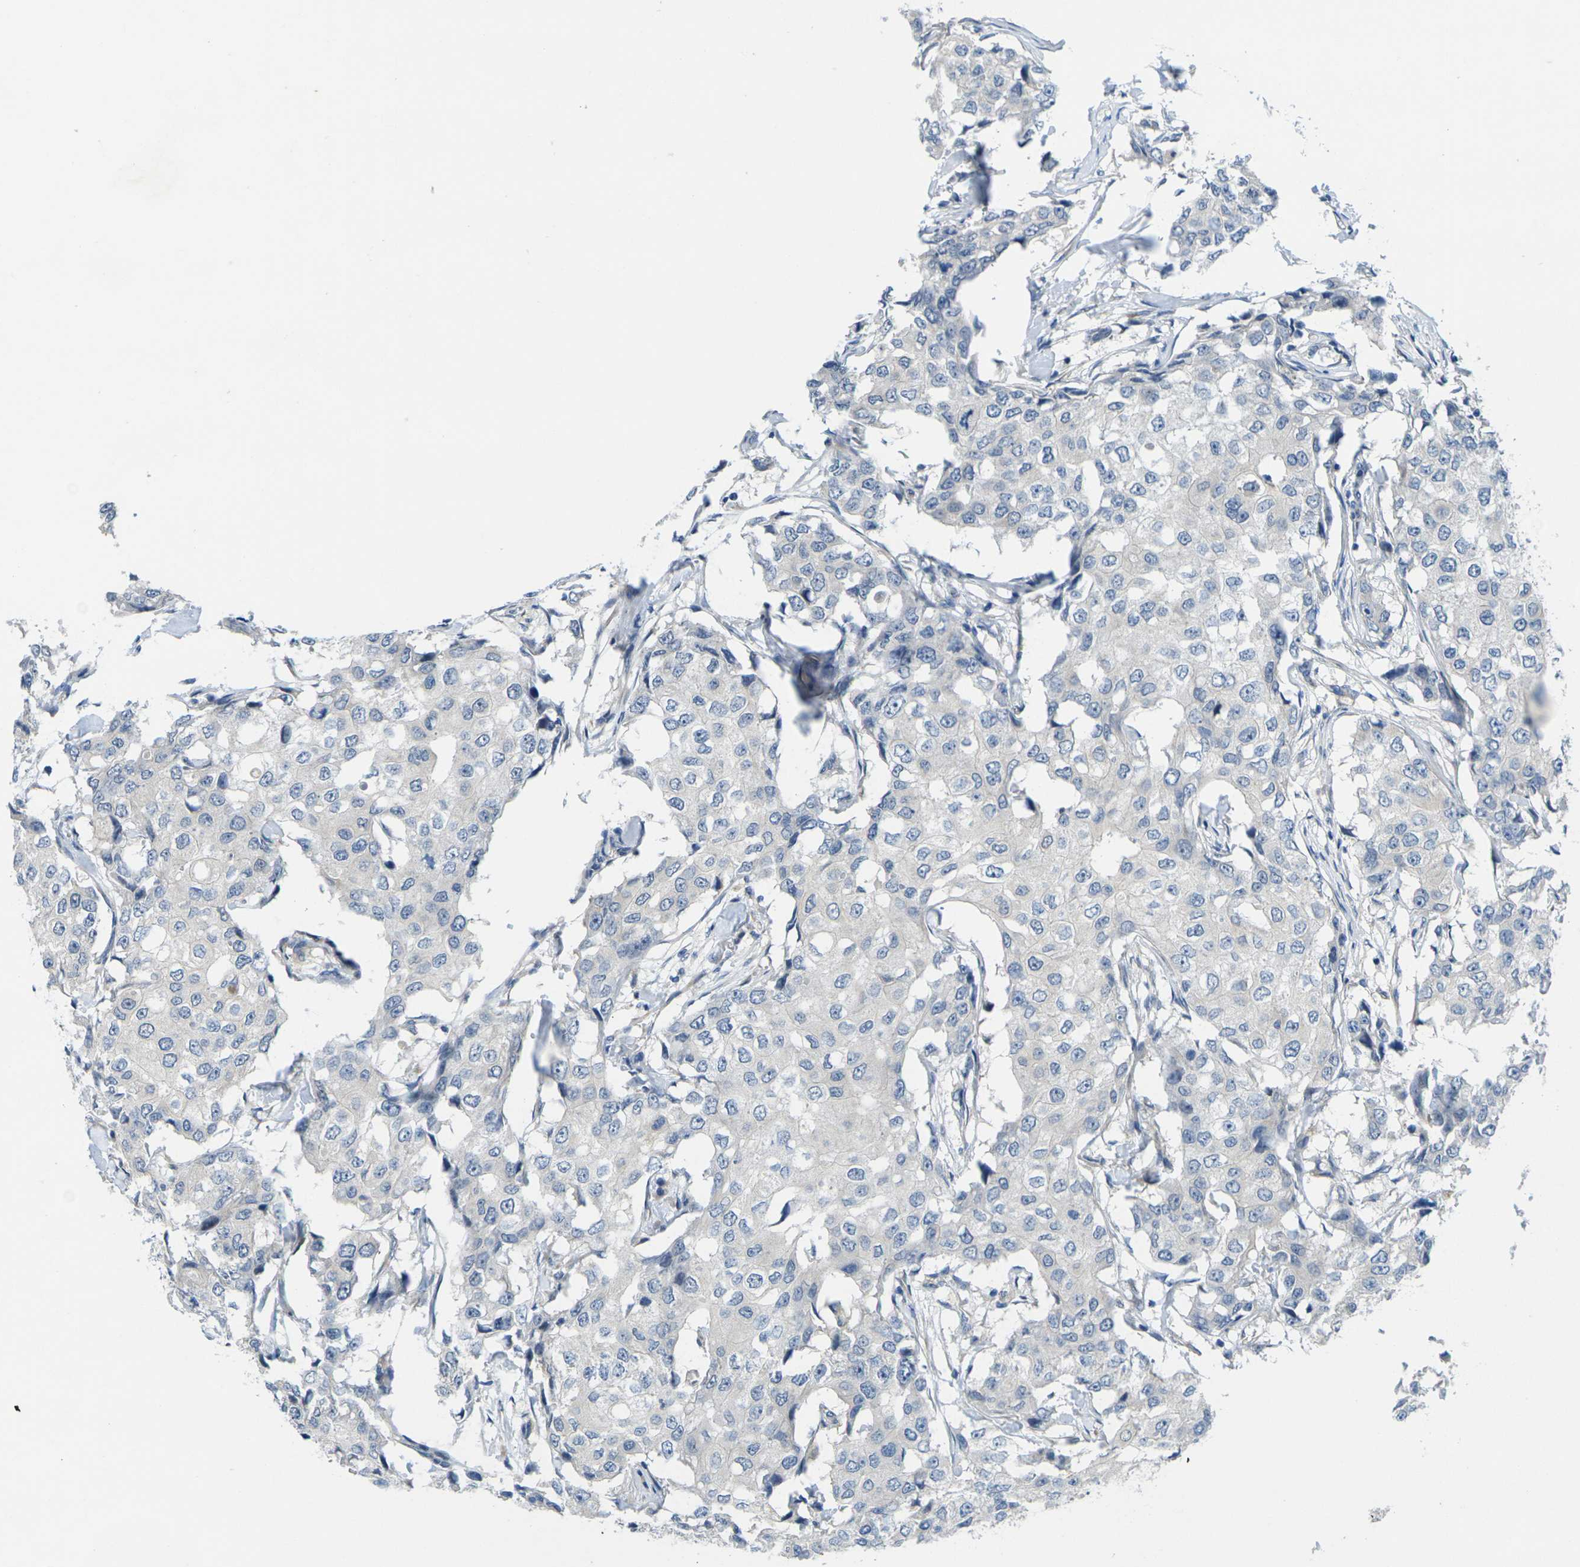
{"staining": {"intensity": "negative", "quantity": "none", "location": "none"}, "tissue": "breast cancer", "cell_type": "Tumor cells", "image_type": "cancer", "snomed": [{"axis": "morphology", "description": "Duct carcinoma"}, {"axis": "topography", "description": "Breast"}], "caption": "Tumor cells are negative for protein expression in human breast cancer (intraductal carcinoma).", "gene": "CYP2C8", "patient": {"sex": "female", "age": 27}}